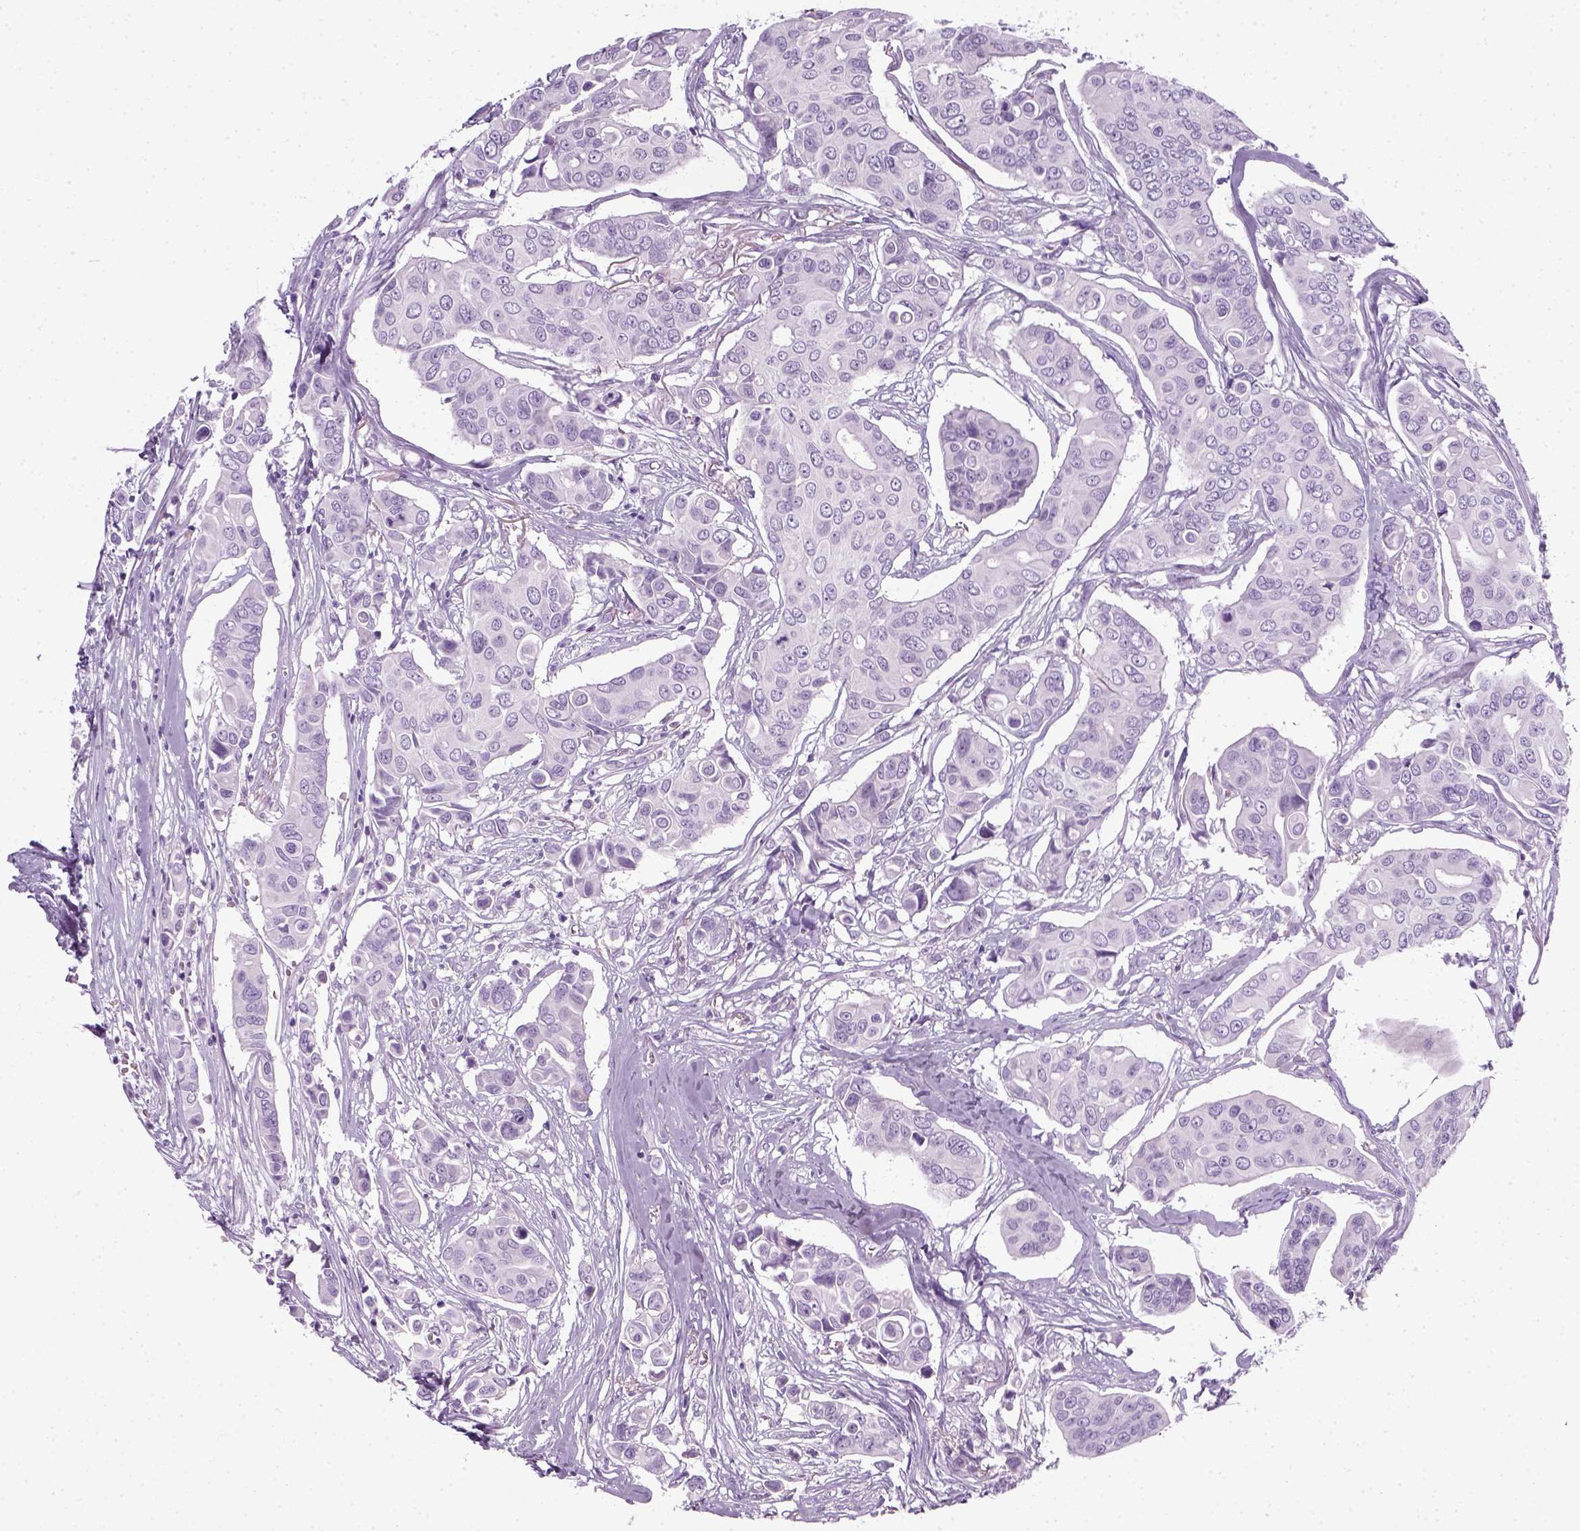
{"staining": {"intensity": "negative", "quantity": "none", "location": "none"}, "tissue": "breast cancer", "cell_type": "Tumor cells", "image_type": "cancer", "snomed": [{"axis": "morphology", "description": "Duct carcinoma"}, {"axis": "topography", "description": "Breast"}], "caption": "Breast invasive ductal carcinoma stained for a protein using IHC exhibits no expression tumor cells.", "gene": "SLC12A5", "patient": {"sex": "female", "age": 54}}